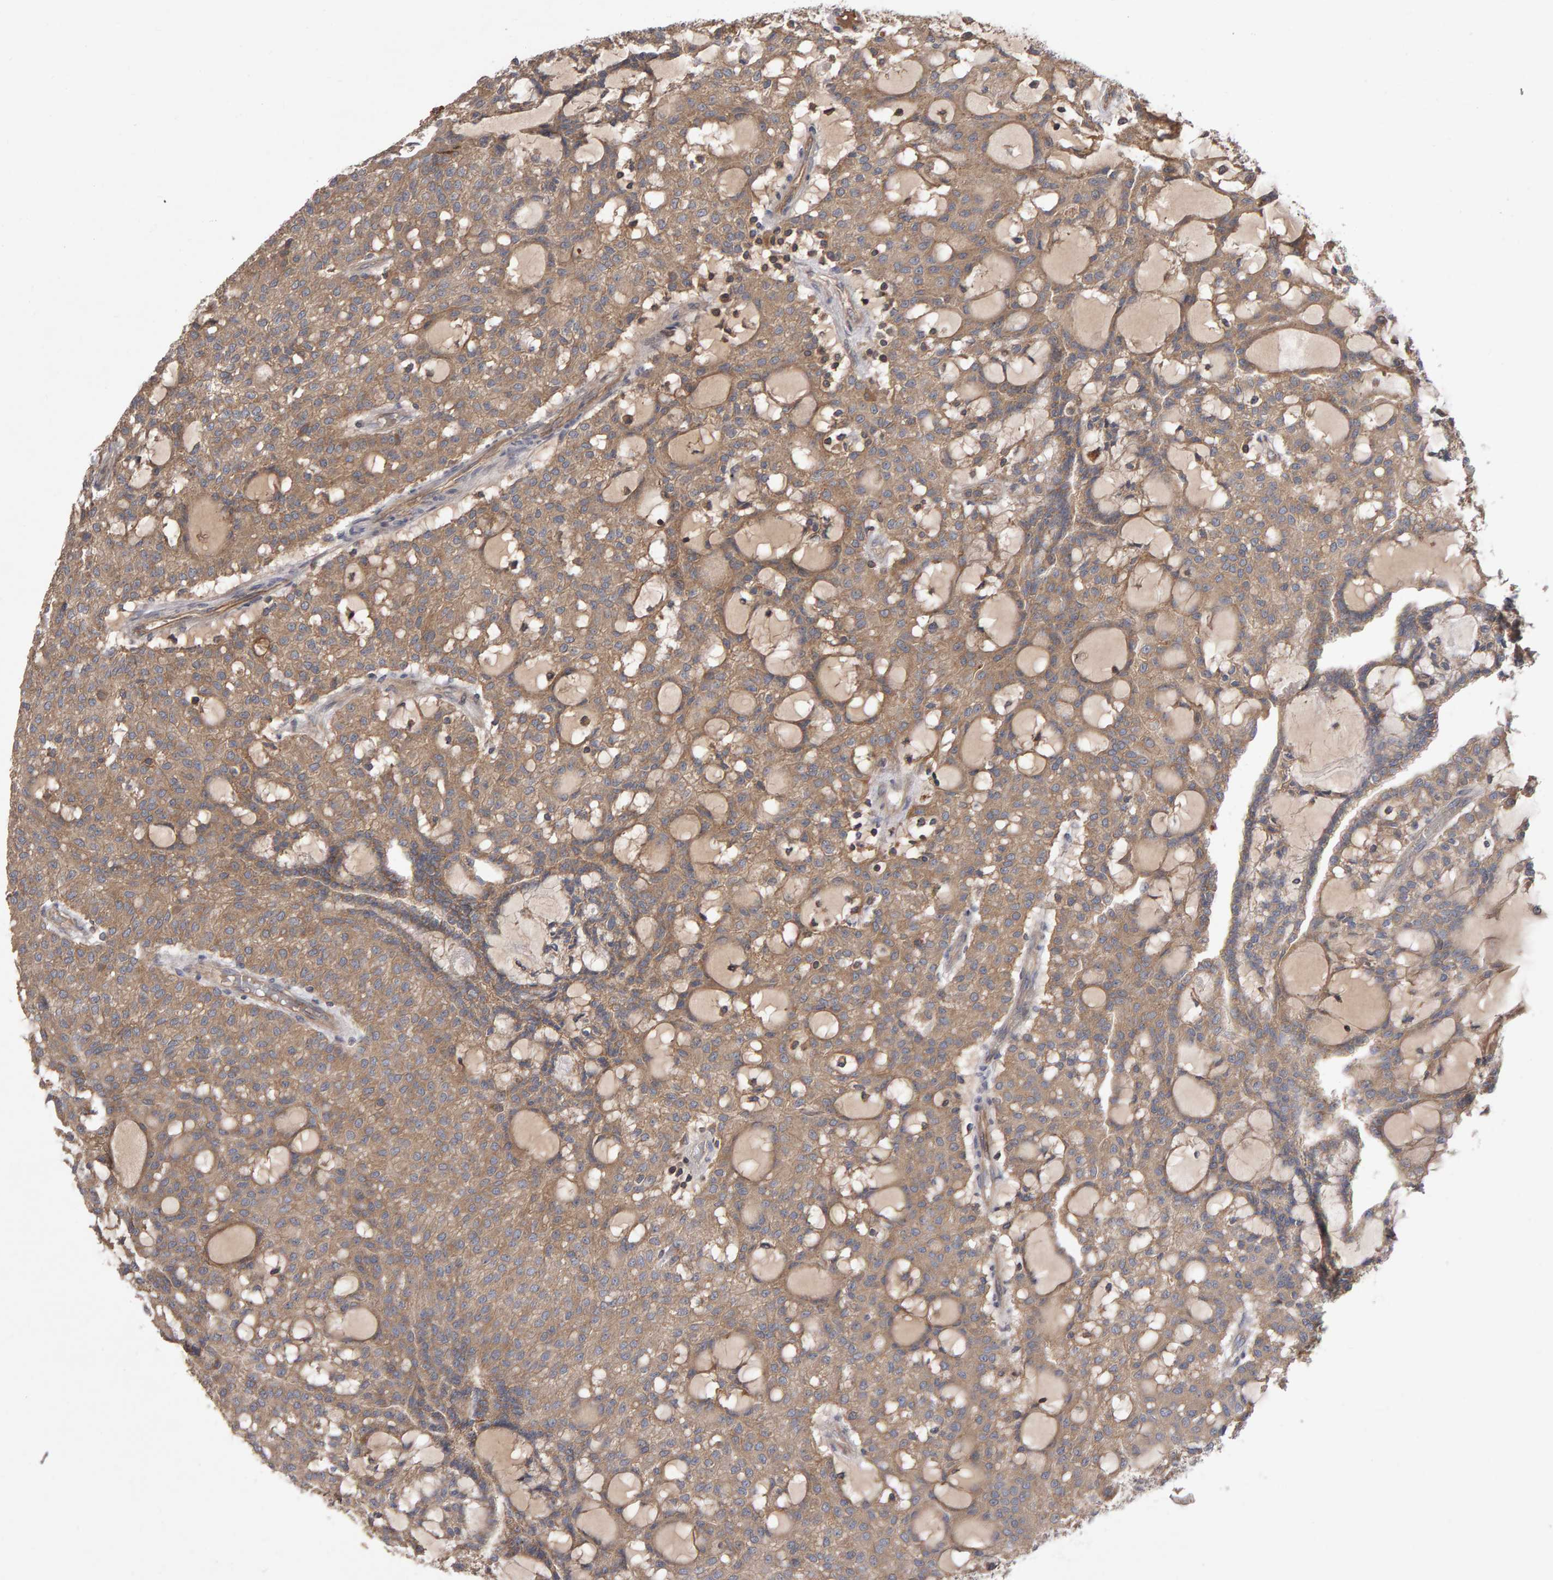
{"staining": {"intensity": "weak", "quantity": ">75%", "location": "cytoplasmic/membranous"}, "tissue": "renal cancer", "cell_type": "Tumor cells", "image_type": "cancer", "snomed": [{"axis": "morphology", "description": "Adenocarcinoma, NOS"}, {"axis": "topography", "description": "Kidney"}], "caption": "Immunohistochemical staining of human renal cancer (adenocarcinoma) reveals low levels of weak cytoplasmic/membranous protein positivity in about >75% of tumor cells.", "gene": "PGS1", "patient": {"sex": "male", "age": 63}}